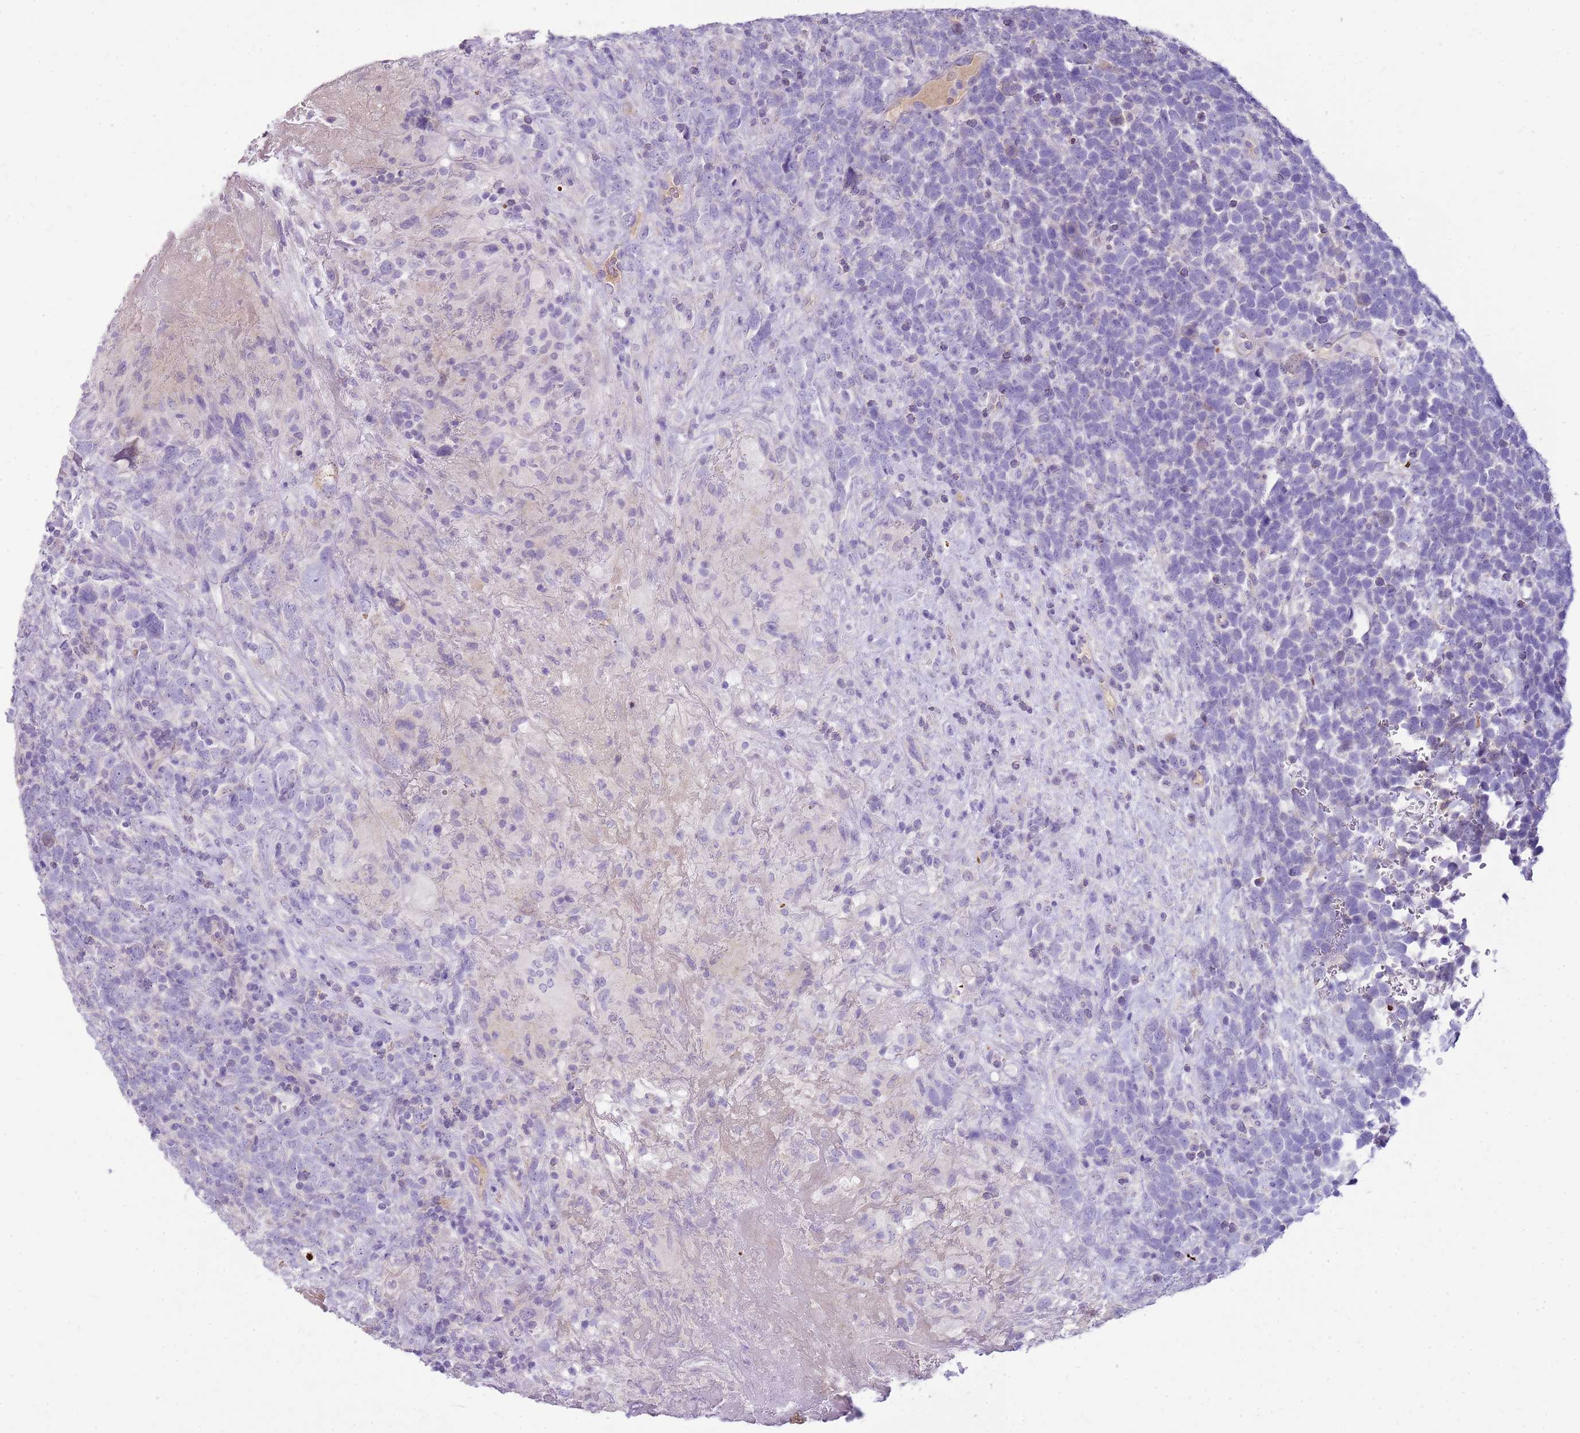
{"staining": {"intensity": "negative", "quantity": "none", "location": "none"}, "tissue": "urothelial cancer", "cell_type": "Tumor cells", "image_type": "cancer", "snomed": [{"axis": "morphology", "description": "Urothelial carcinoma, High grade"}, {"axis": "topography", "description": "Urinary bladder"}], "caption": "Image shows no significant protein expression in tumor cells of urothelial carcinoma (high-grade).", "gene": "FABP2", "patient": {"sex": "female", "age": 82}}